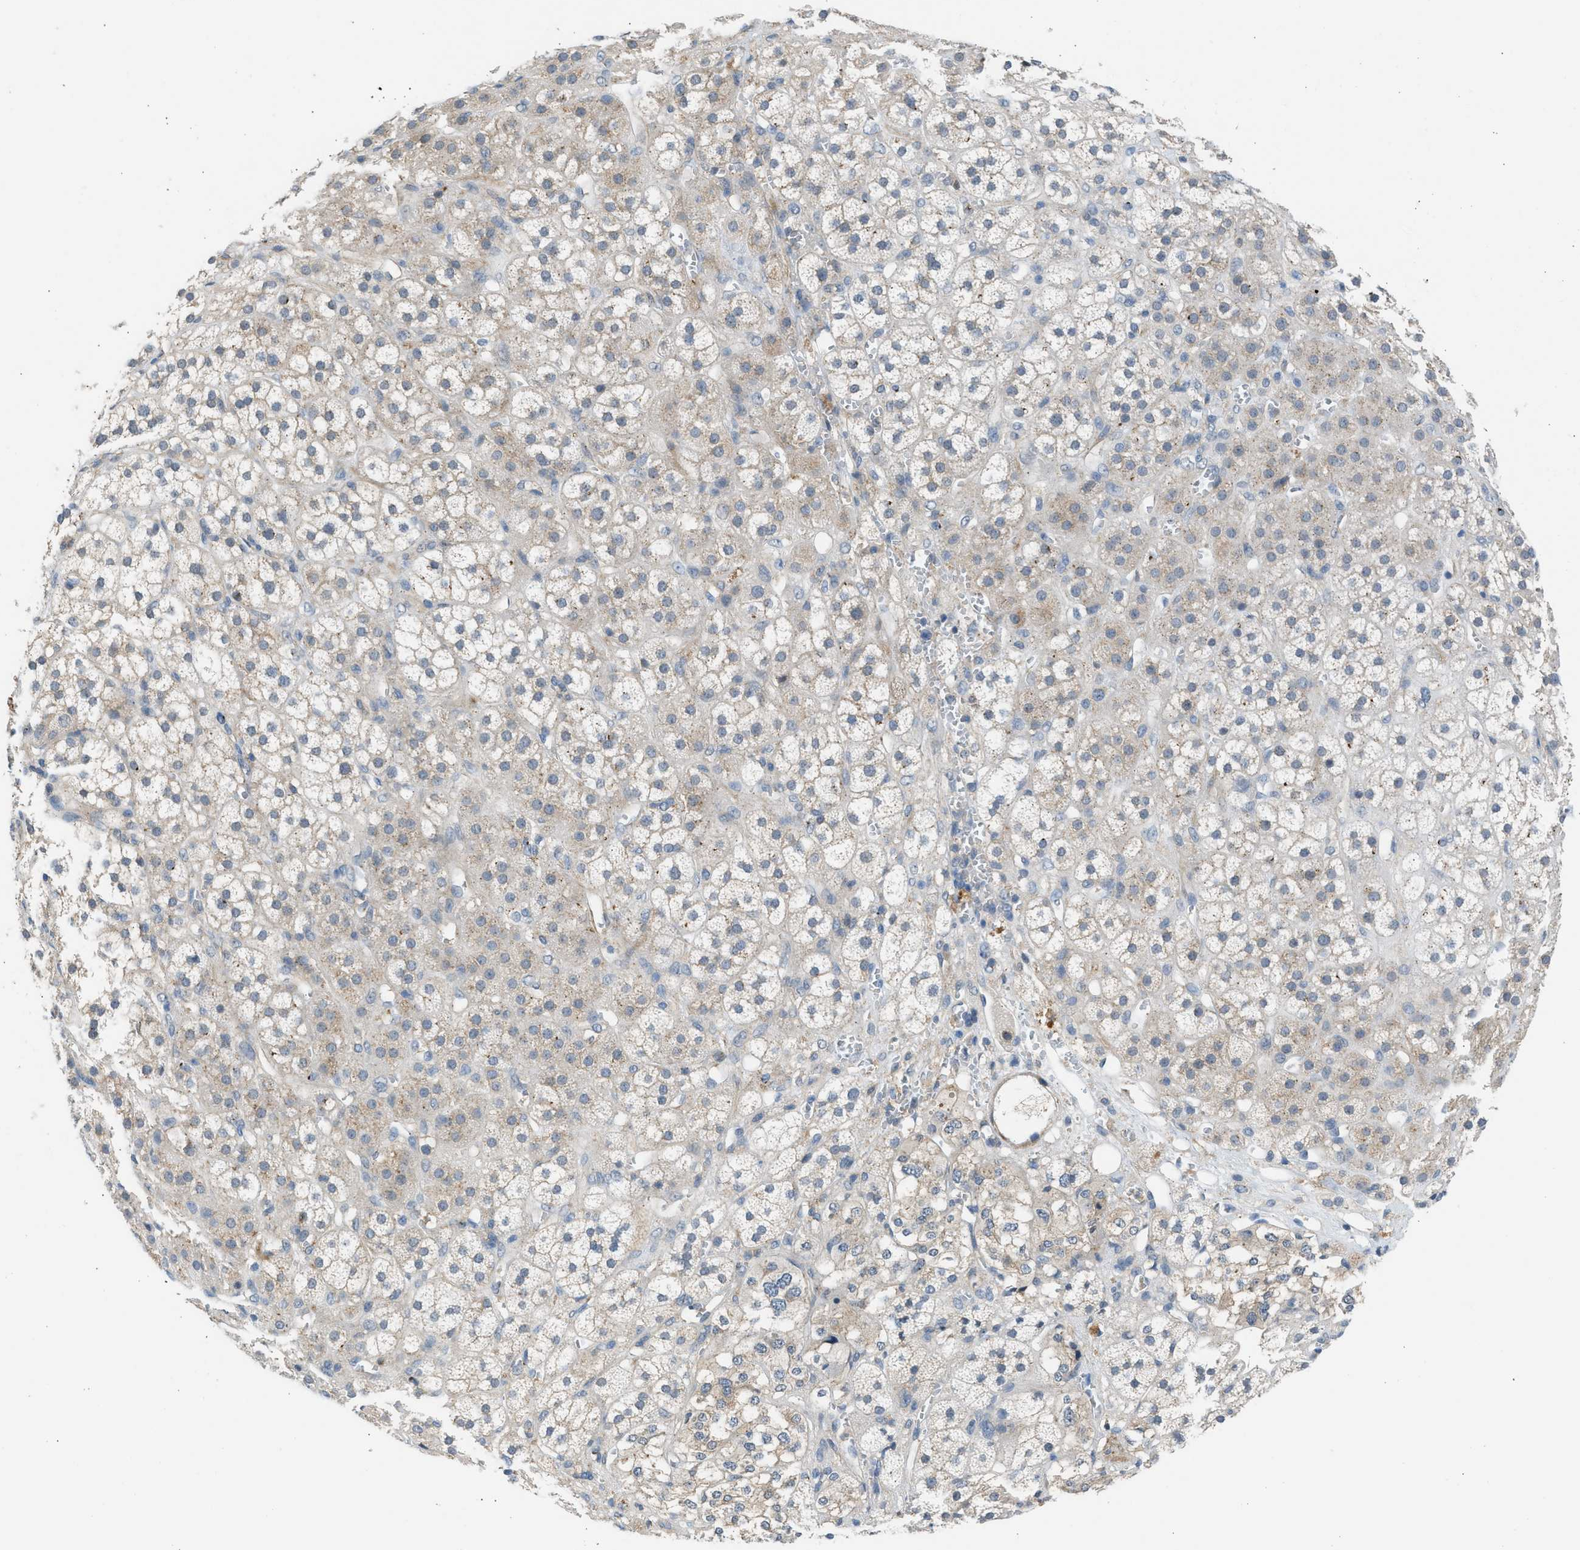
{"staining": {"intensity": "weak", "quantity": "<25%", "location": "cytoplasmic/membranous"}, "tissue": "adrenal gland", "cell_type": "Glandular cells", "image_type": "normal", "snomed": [{"axis": "morphology", "description": "Normal tissue, NOS"}, {"axis": "topography", "description": "Adrenal gland"}], "caption": "The IHC image has no significant positivity in glandular cells of adrenal gland.", "gene": "PCNX3", "patient": {"sex": "male", "age": 56}}